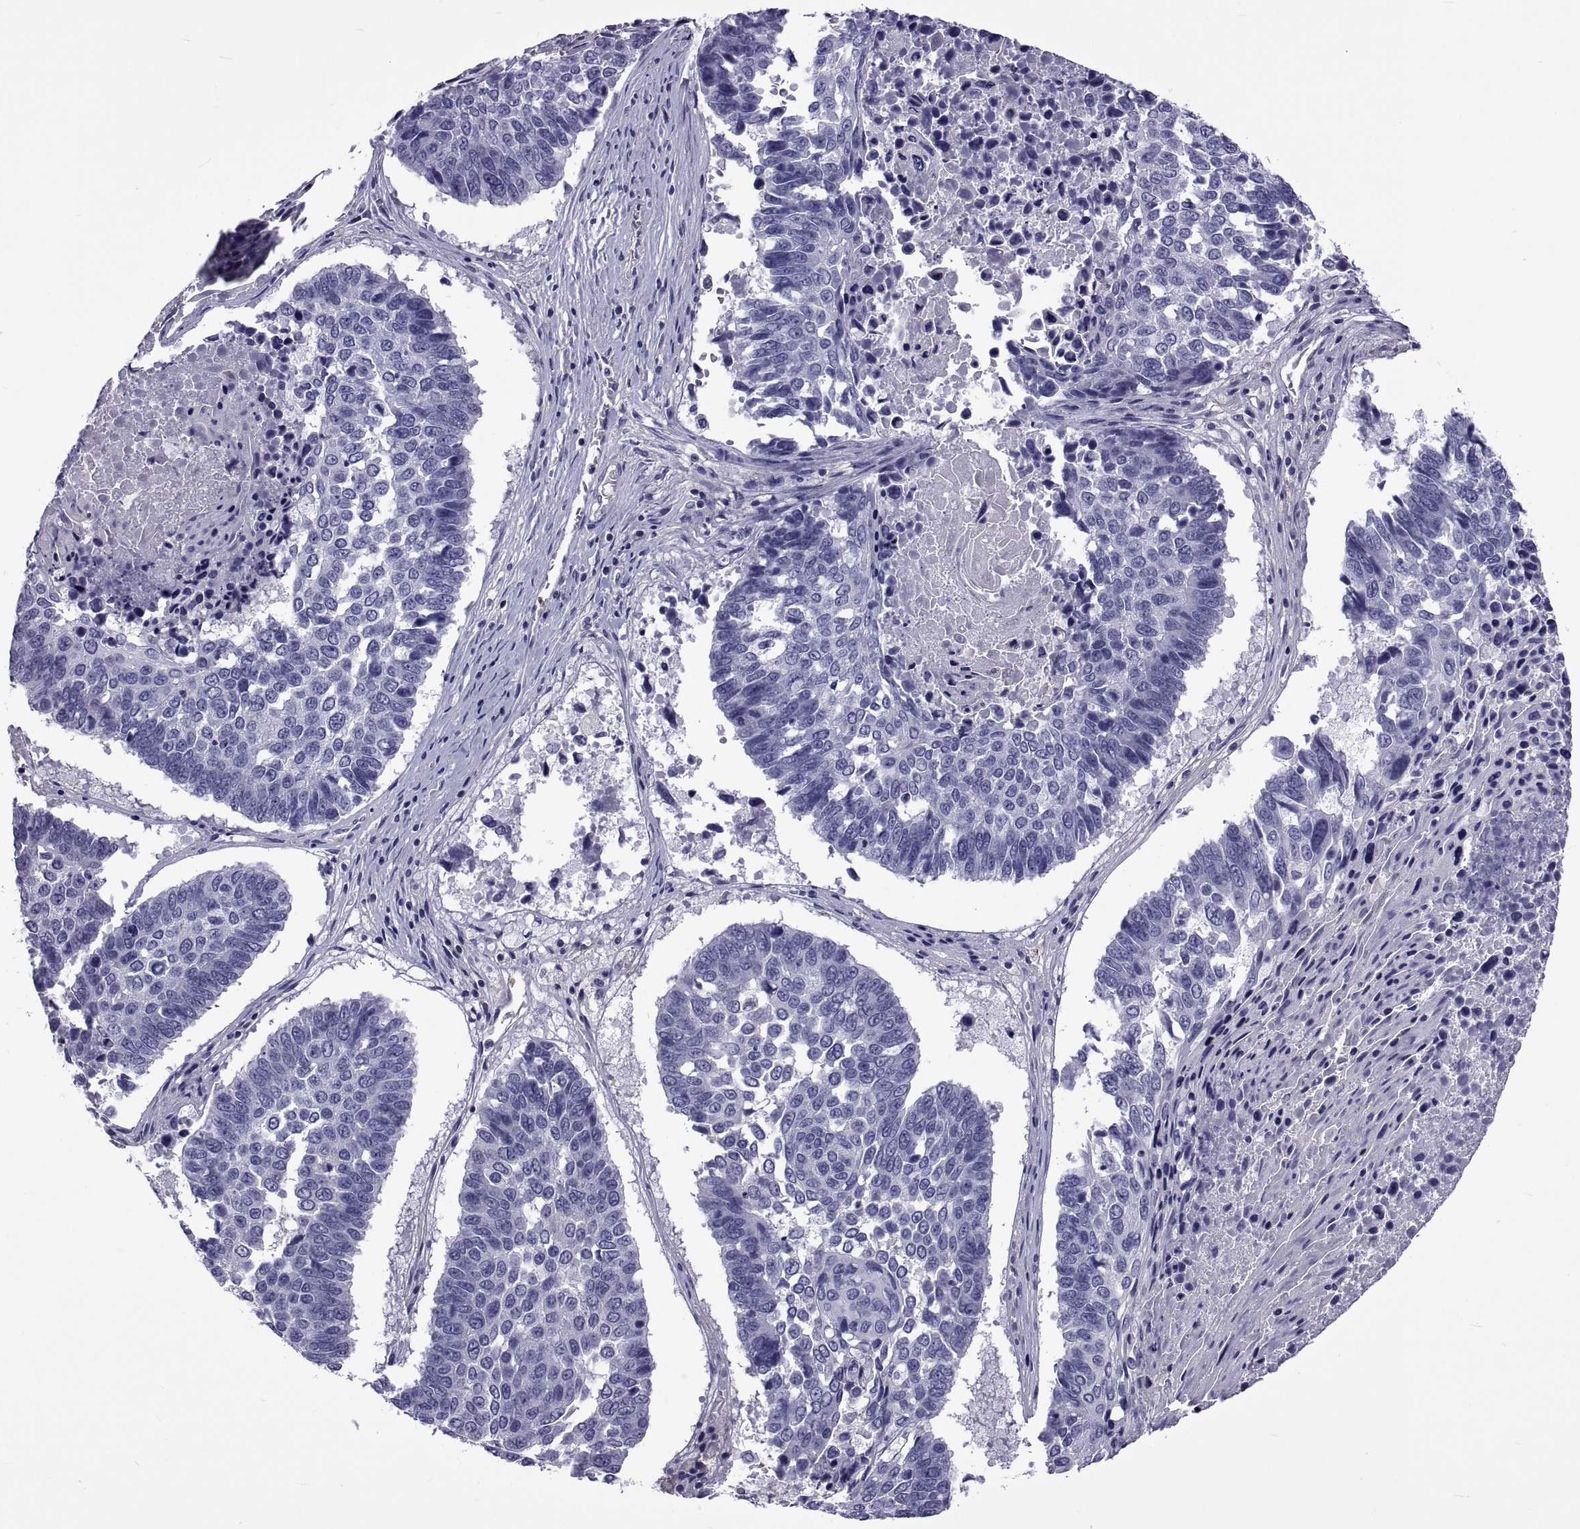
{"staining": {"intensity": "negative", "quantity": "none", "location": "none"}, "tissue": "lung cancer", "cell_type": "Tumor cells", "image_type": "cancer", "snomed": [{"axis": "morphology", "description": "Squamous cell carcinoma, NOS"}, {"axis": "topography", "description": "Lung"}], "caption": "Image shows no protein expression in tumor cells of lung cancer (squamous cell carcinoma) tissue.", "gene": "TMC3", "patient": {"sex": "male", "age": 73}}